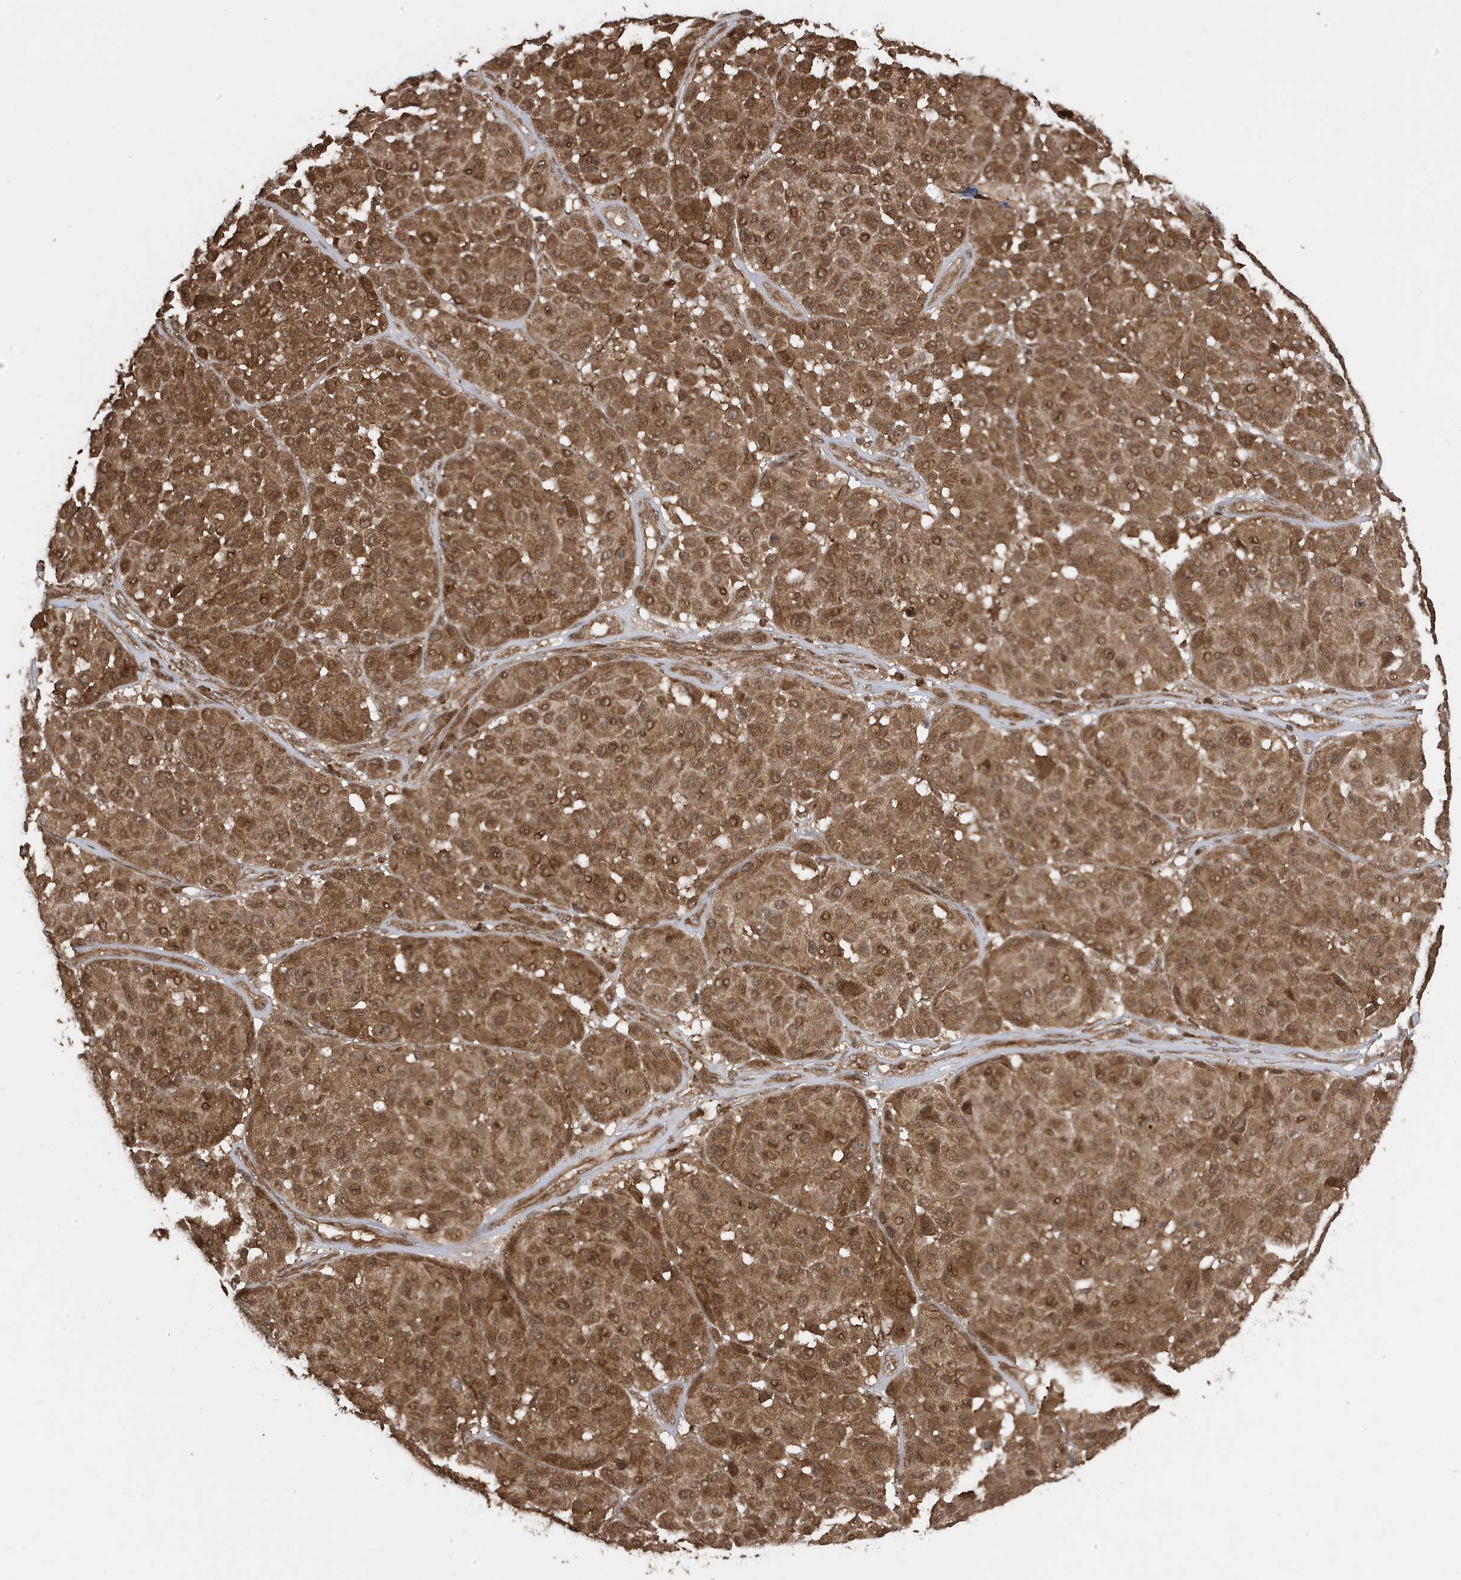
{"staining": {"intensity": "moderate", "quantity": ">75%", "location": "cytoplasmic/membranous"}, "tissue": "melanoma", "cell_type": "Tumor cells", "image_type": "cancer", "snomed": [{"axis": "morphology", "description": "Malignant melanoma, Metastatic site"}, {"axis": "topography", "description": "Soft tissue"}], "caption": "Tumor cells reveal medium levels of moderate cytoplasmic/membranous expression in about >75% of cells in malignant melanoma (metastatic site).", "gene": "ASAP1", "patient": {"sex": "male", "age": 41}}